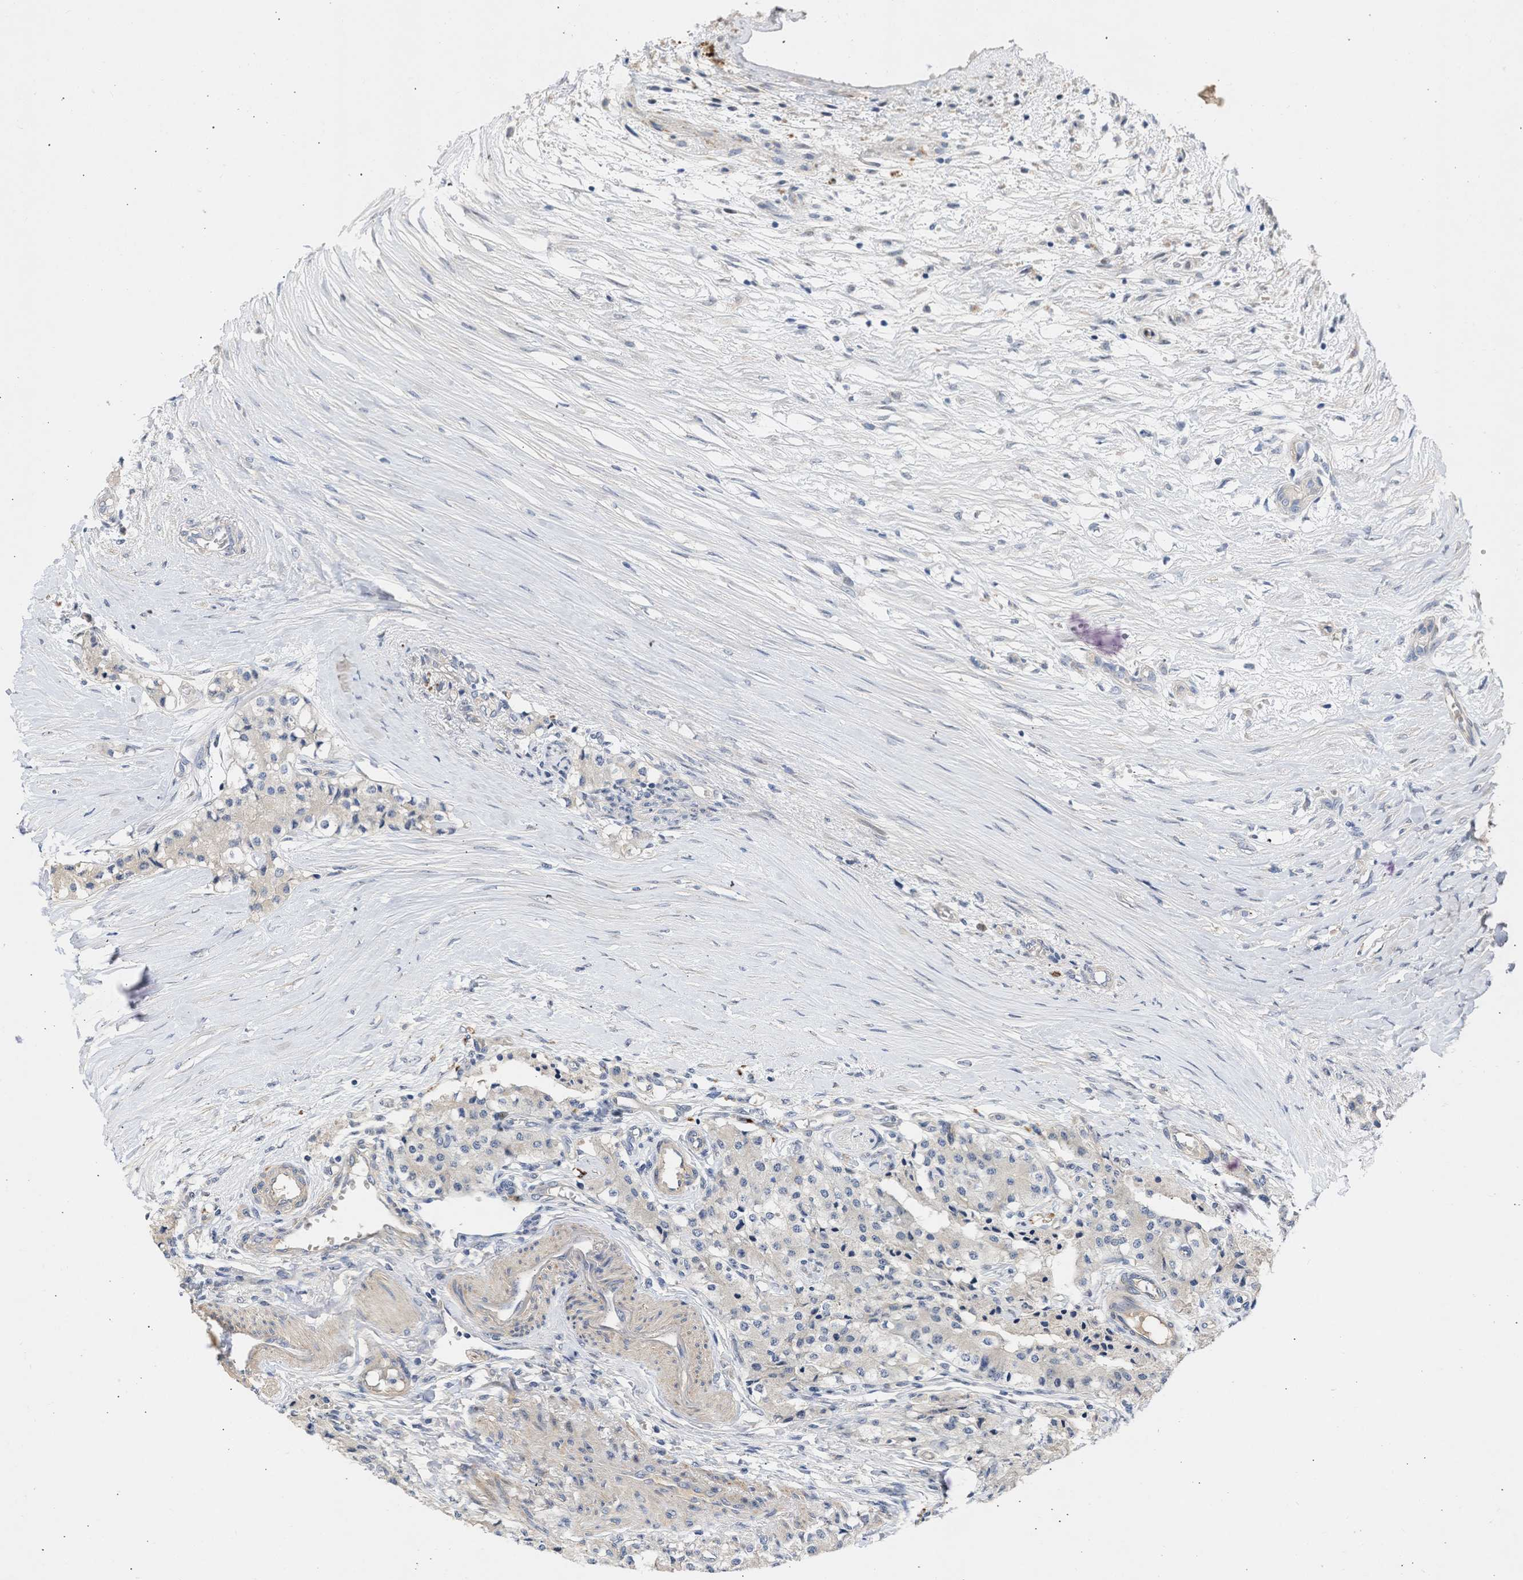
{"staining": {"intensity": "negative", "quantity": "none", "location": "none"}, "tissue": "carcinoid", "cell_type": "Tumor cells", "image_type": "cancer", "snomed": [{"axis": "morphology", "description": "Carcinoid, malignant, NOS"}, {"axis": "topography", "description": "Colon"}], "caption": "Histopathology image shows no protein expression in tumor cells of carcinoid (malignant) tissue. Nuclei are stained in blue.", "gene": "ARHGEF4", "patient": {"sex": "female", "age": 52}}